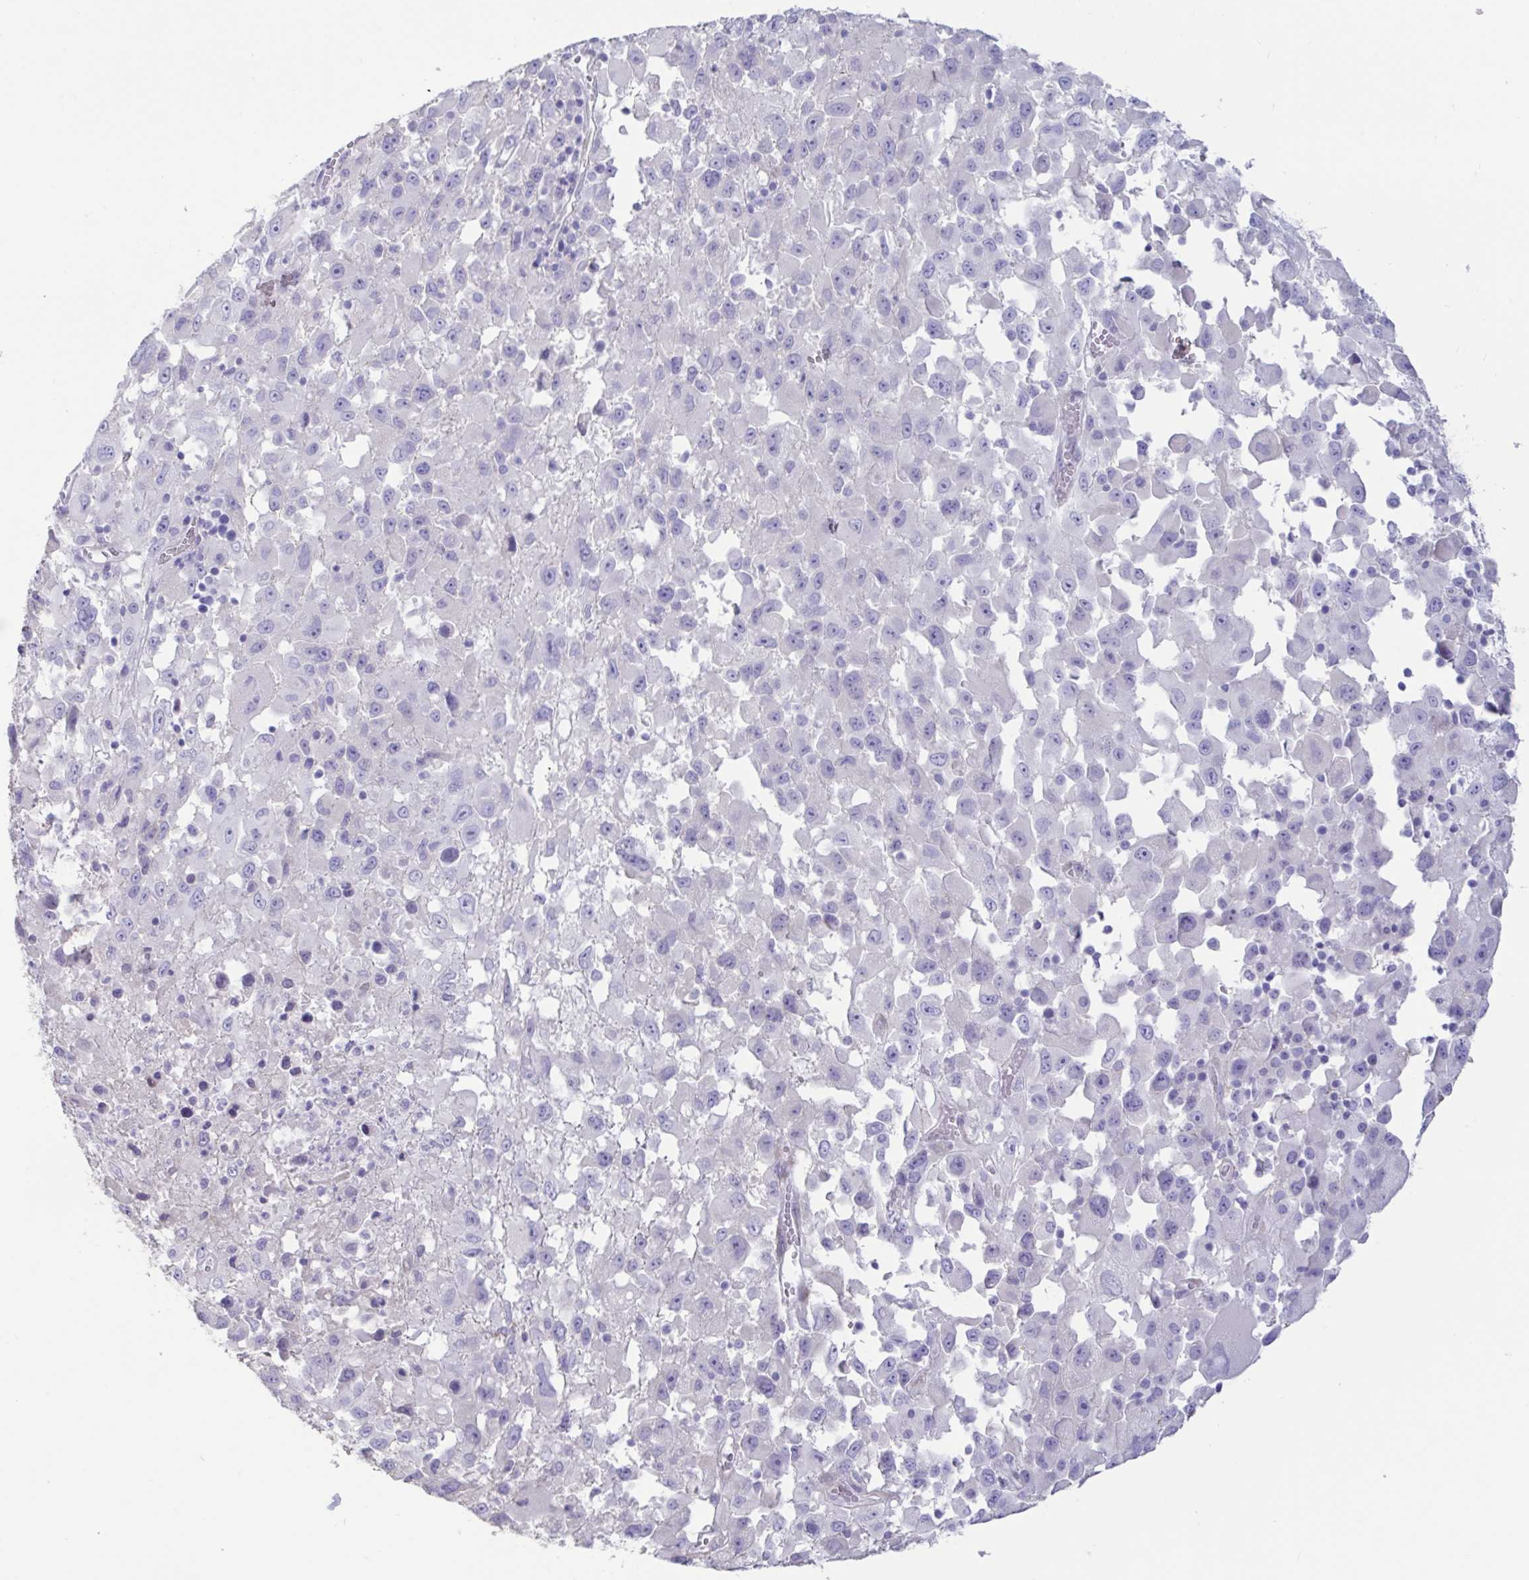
{"staining": {"intensity": "negative", "quantity": "none", "location": "none"}, "tissue": "melanoma", "cell_type": "Tumor cells", "image_type": "cancer", "snomed": [{"axis": "morphology", "description": "Malignant melanoma, Metastatic site"}, {"axis": "topography", "description": "Soft tissue"}], "caption": "Tumor cells are negative for protein expression in human melanoma.", "gene": "TNNC1", "patient": {"sex": "male", "age": 50}}